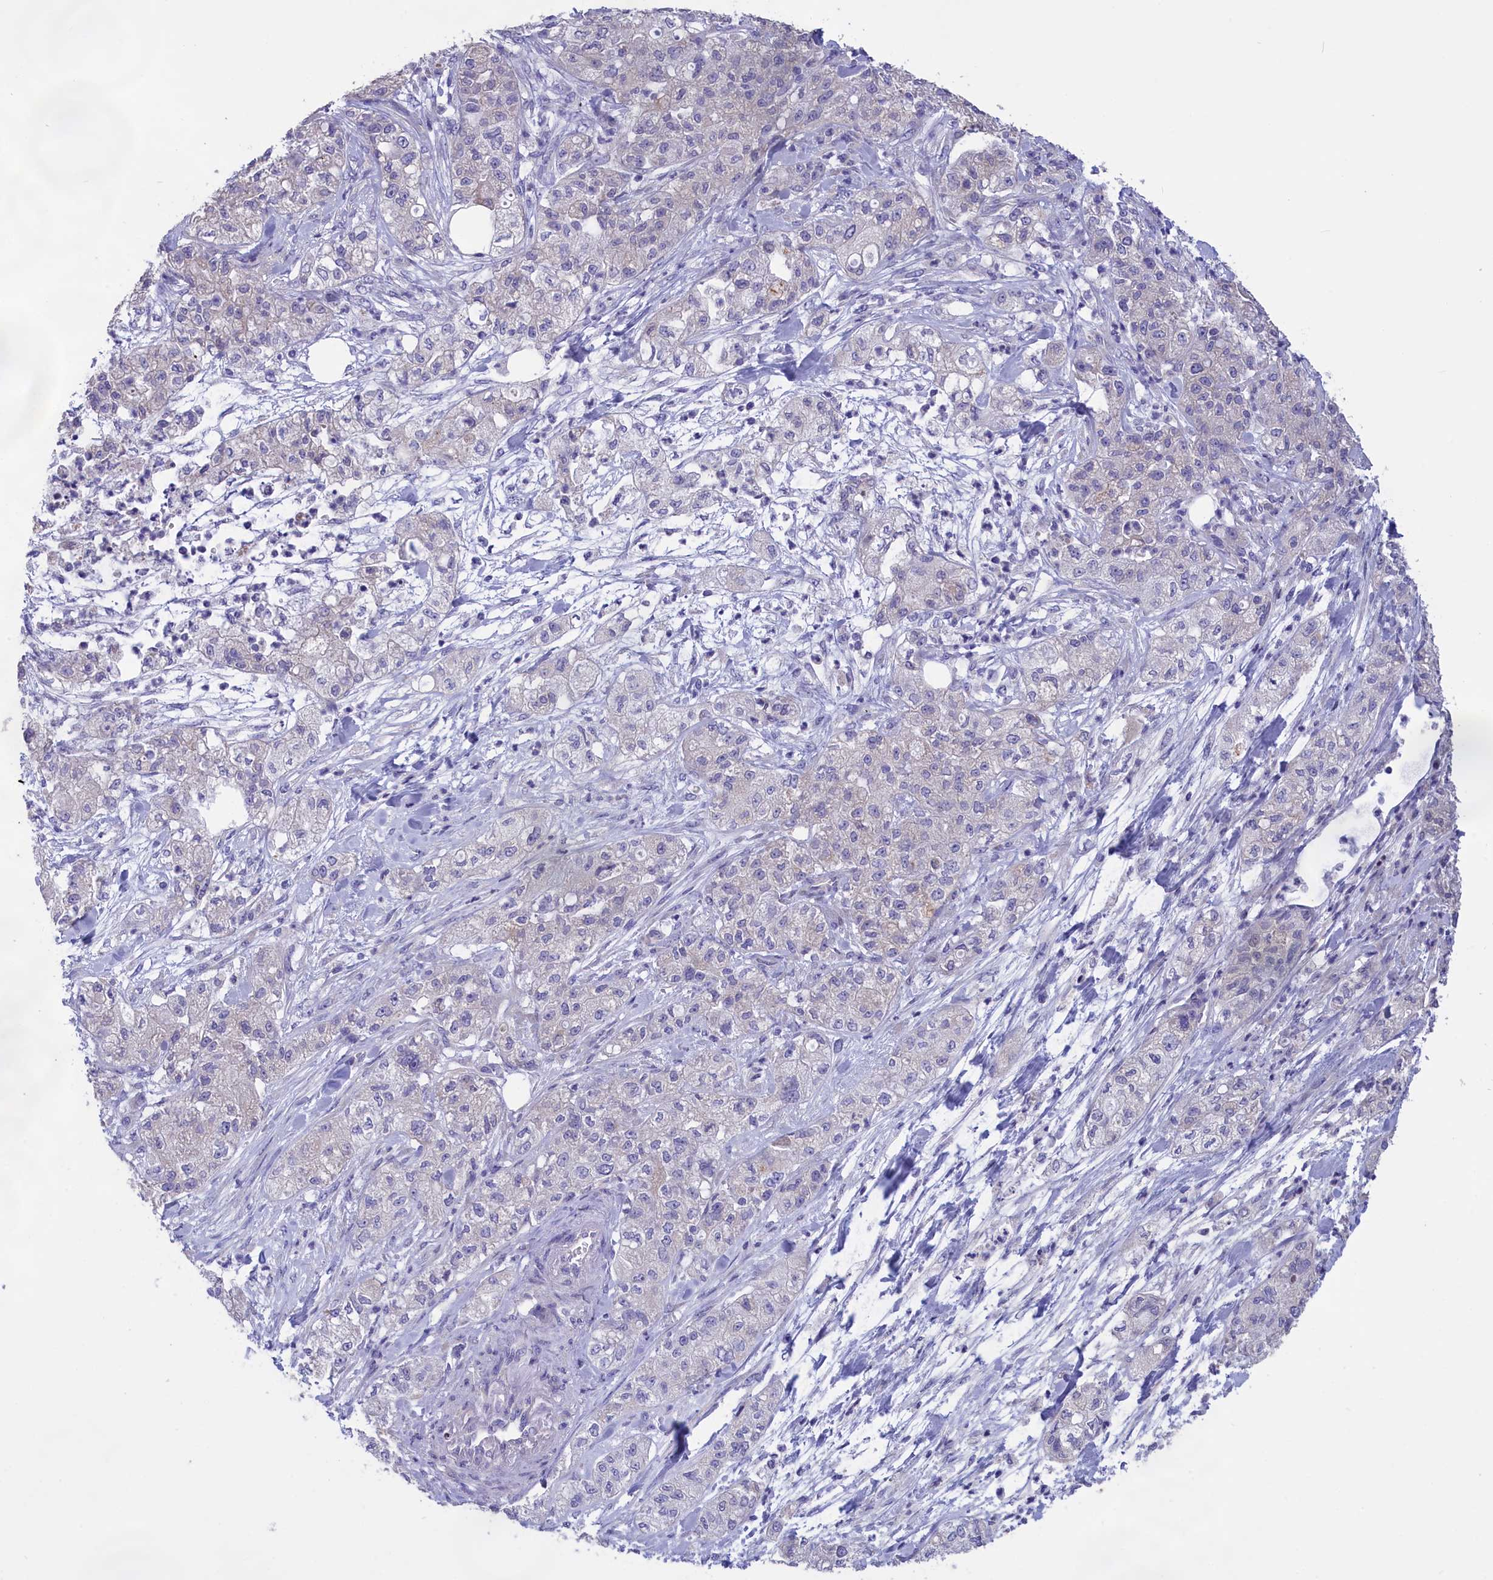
{"staining": {"intensity": "negative", "quantity": "none", "location": "none"}, "tissue": "pancreatic cancer", "cell_type": "Tumor cells", "image_type": "cancer", "snomed": [{"axis": "morphology", "description": "Adenocarcinoma, NOS"}, {"axis": "topography", "description": "Pancreas"}], "caption": "Tumor cells show no significant protein expression in adenocarcinoma (pancreatic).", "gene": "CYP2U1", "patient": {"sex": "female", "age": 78}}